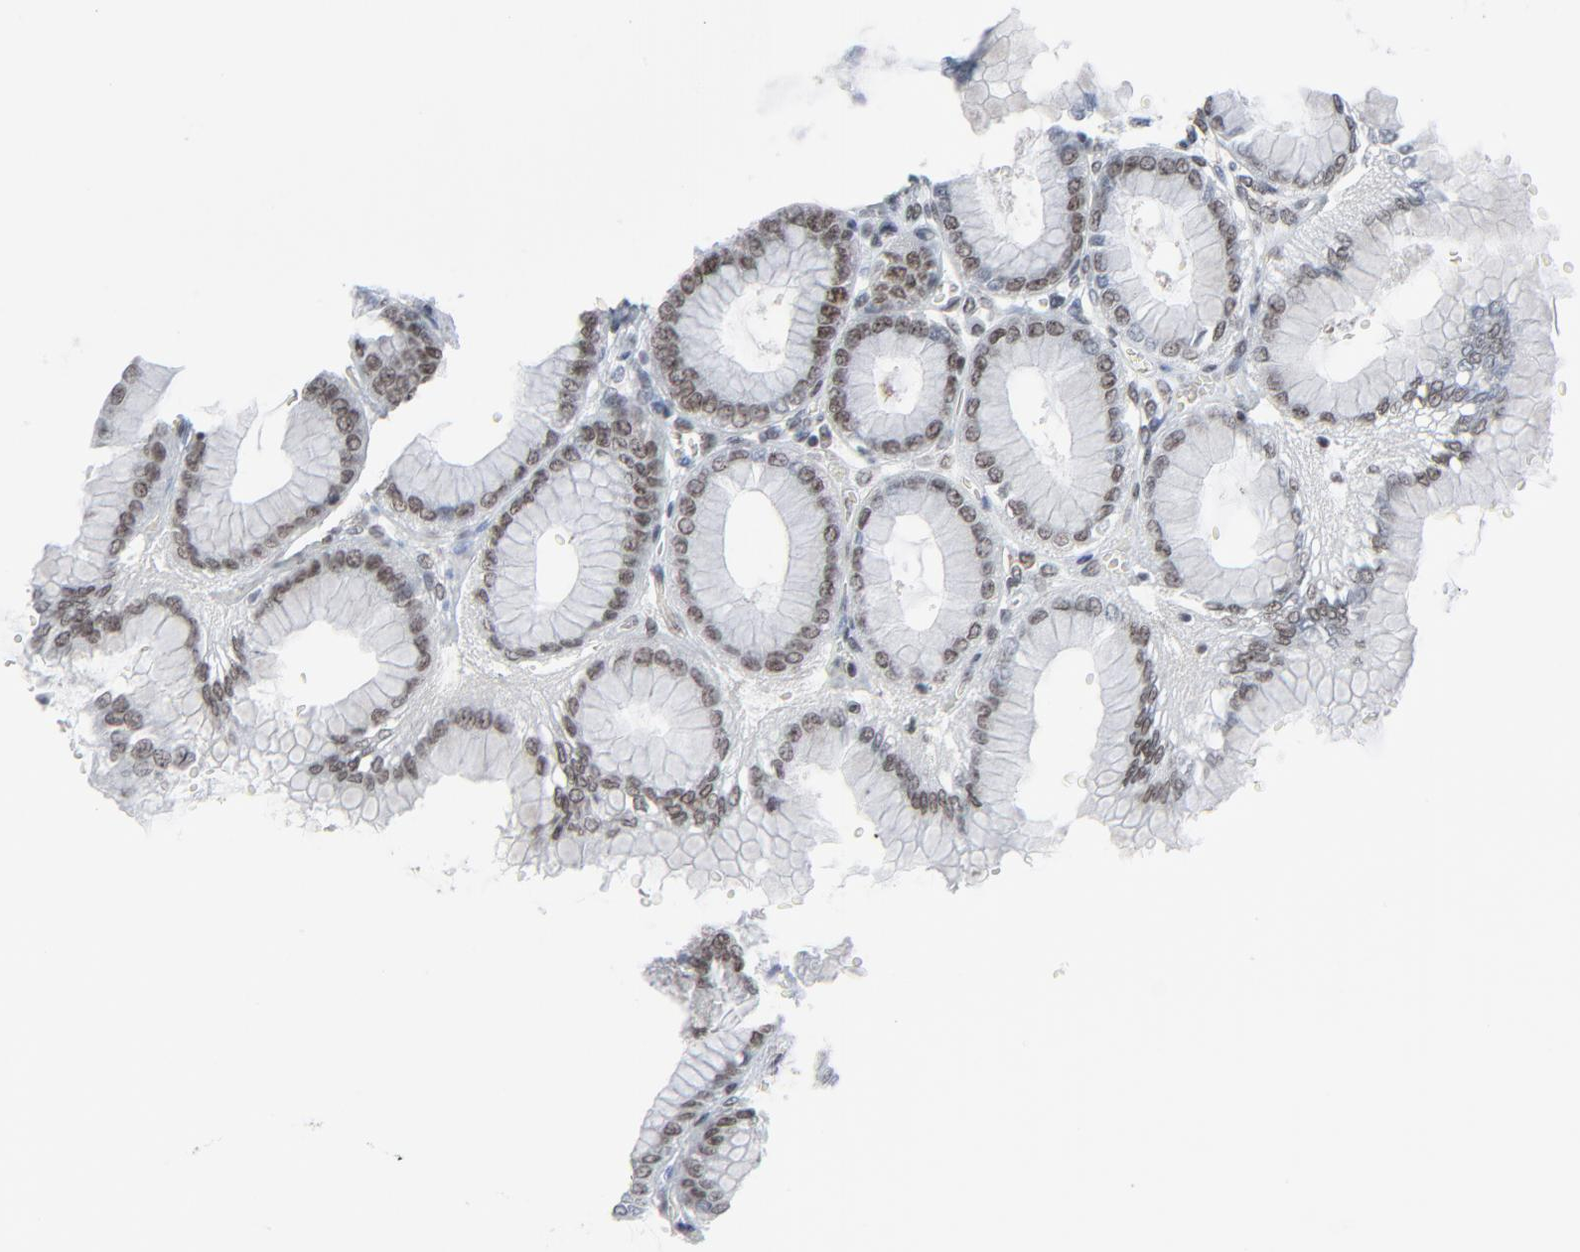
{"staining": {"intensity": "moderate", "quantity": "25%-75%", "location": "nuclear"}, "tissue": "stomach", "cell_type": "Glandular cells", "image_type": "normal", "snomed": [{"axis": "morphology", "description": "Normal tissue, NOS"}, {"axis": "topography", "description": "Stomach, upper"}], "caption": "Moderate nuclear protein expression is identified in approximately 25%-75% of glandular cells in stomach.", "gene": "FBXO28", "patient": {"sex": "female", "age": 56}}